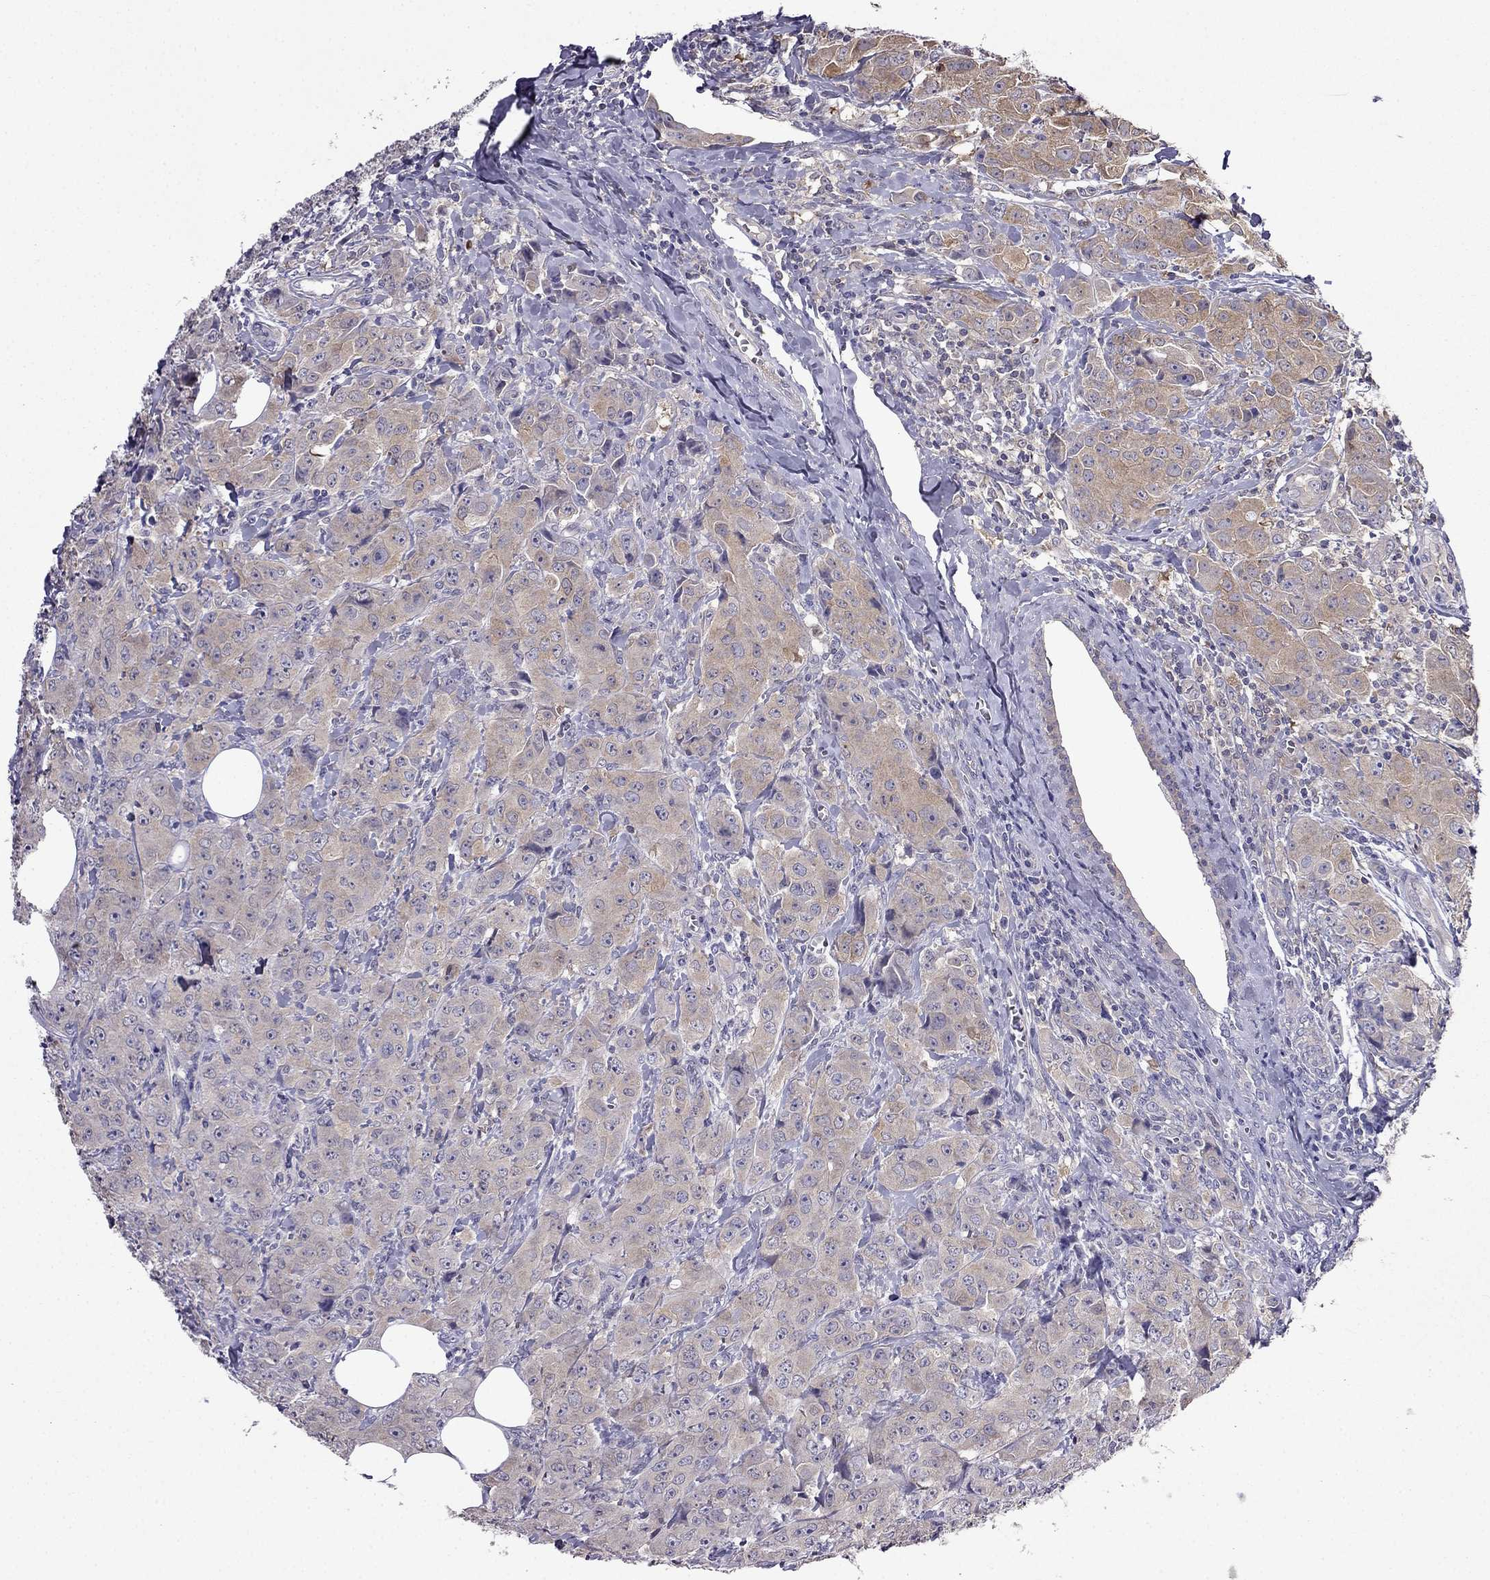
{"staining": {"intensity": "weak", "quantity": "25%-75%", "location": "cytoplasmic/membranous"}, "tissue": "breast cancer", "cell_type": "Tumor cells", "image_type": "cancer", "snomed": [{"axis": "morphology", "description": "Duct carcinoma"}, {"axis": "topography", "description": "Breast"}], "caption": "Immunohistochemistry photomicrograph of breast infiltrating ductal carcinoma stained for a protein (brown), which shows low levels of weak cytoplasmic/membranous staining in about 25%-75% of tumor cells.", "gene": "SCNN1D", "patient": {"sex": "female", "age": 43}}